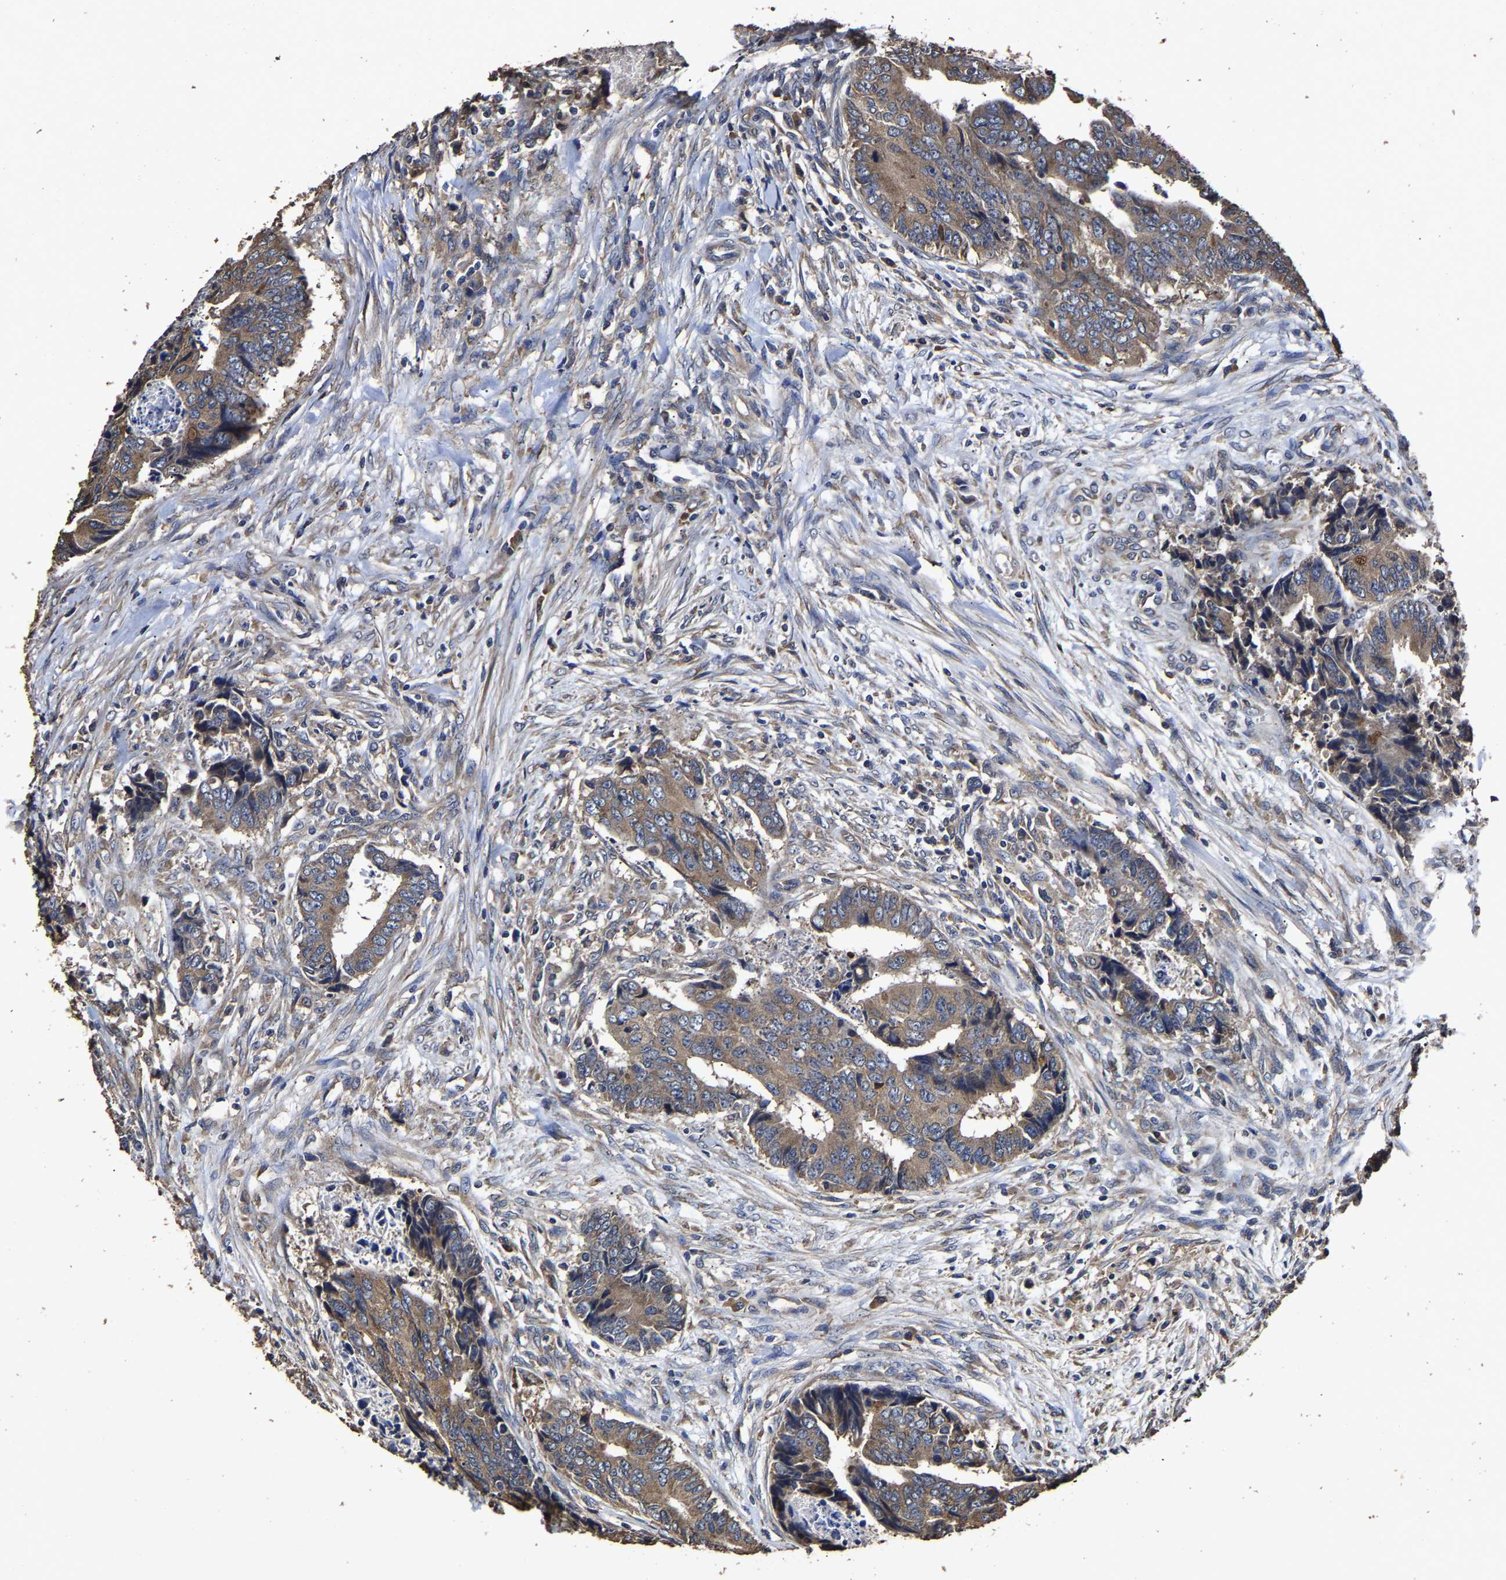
{"staining": {"intensity": "moderate", "quantity": ">75%", "location": "cytoplasmic/membranous"}, "tissue": "colorectal cancer", "cell_type": "Tumor cells", "image_type": "cancer", "snomed": [{"axis": "morphology", "description": "Adenocarcinoma, NOS"}, {"axis": "topography", "description": "Rectum"}], "caption": "Immunohistochemical staining of colorectal adenocarcinoma demonstrates medium levels of moderate cytoplasmic/membranous protein positivity in about >75% of tumor cells.", "gene": "PPM1K", "patient": {"sex": "male", "age": 84}}